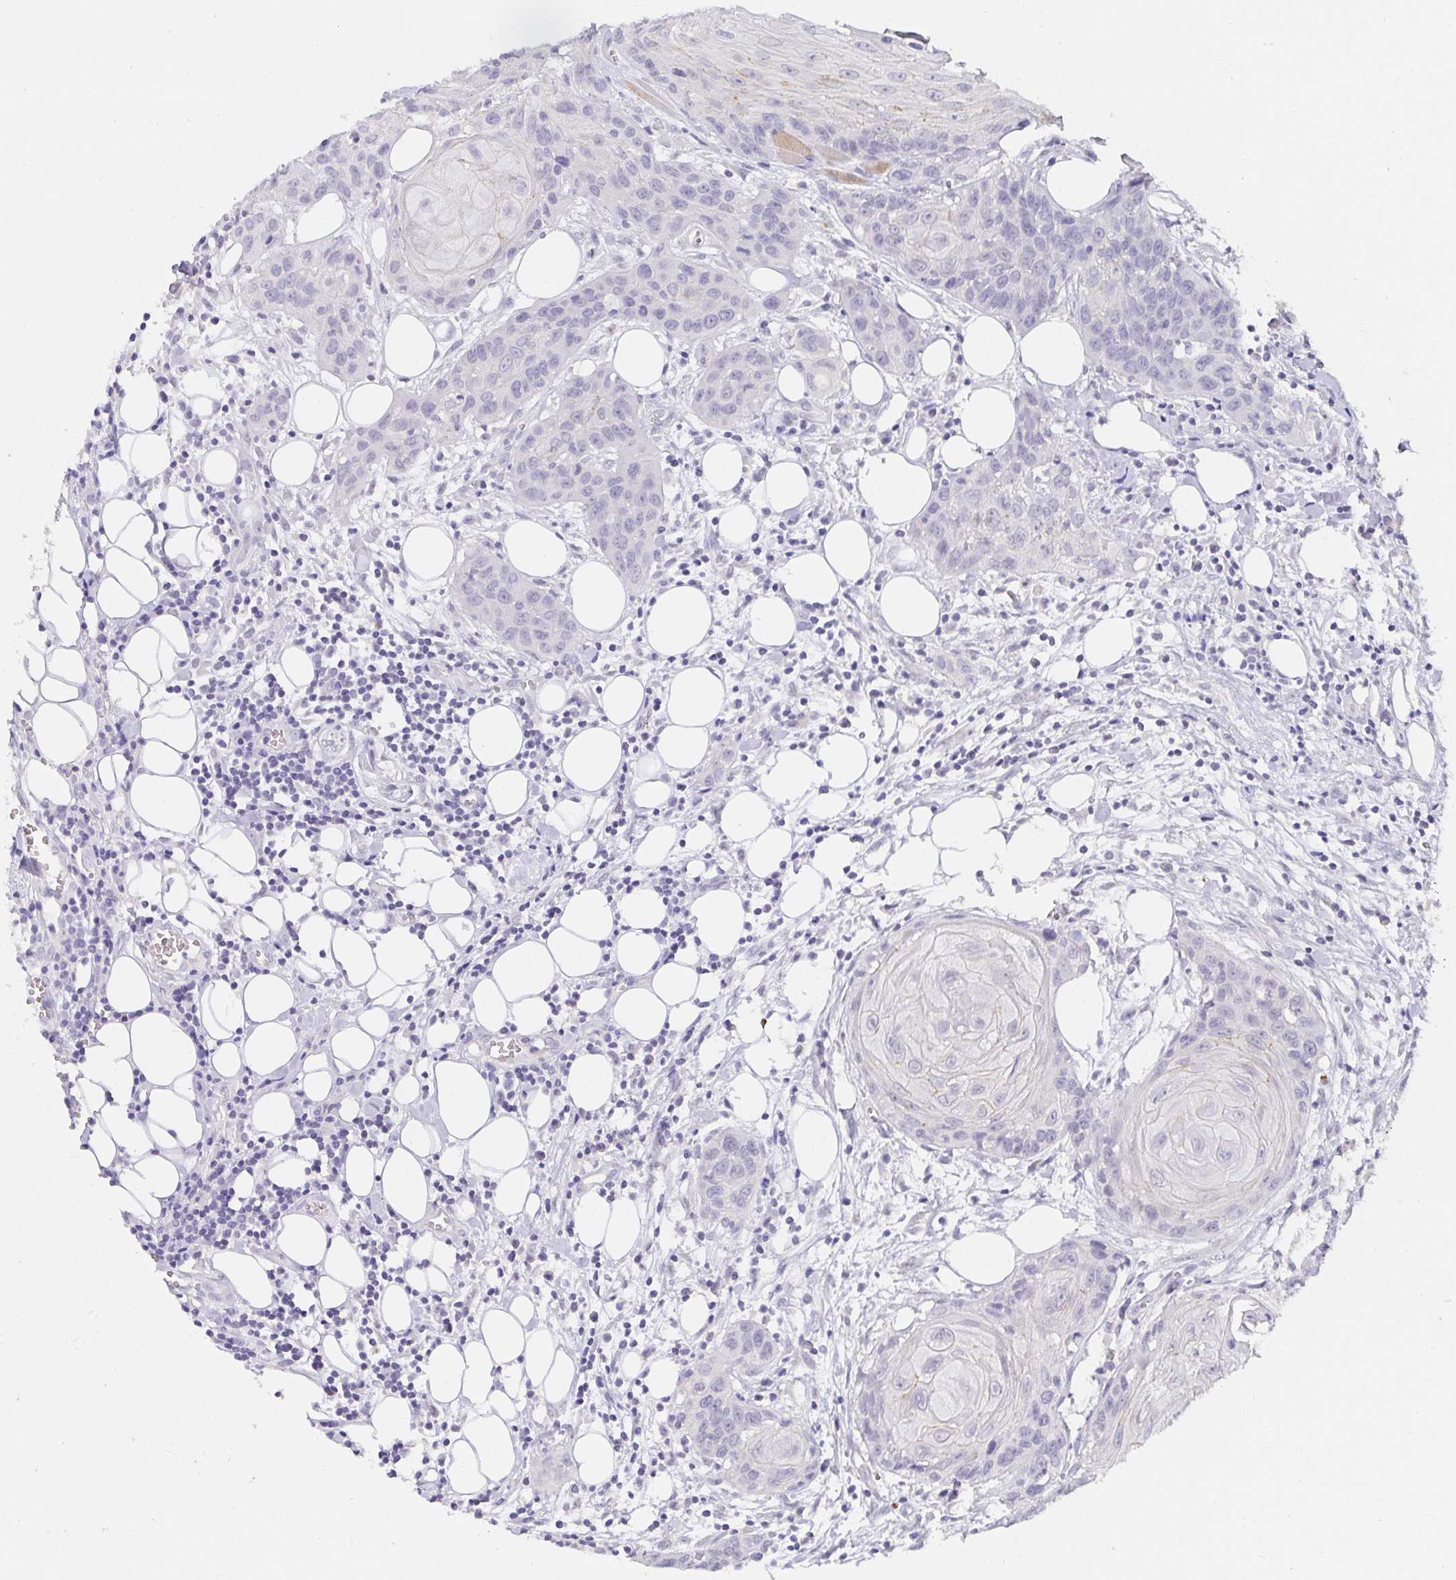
{"staining": {"intensity": "negative", "quantity": "none", "location": "none"}, "tissue": "head and neck cancer", "cell_type": "Tumor cells", "image_type": "cancer", "snomed": [{"axis": "morphology", "description": "Squamous cell carcinoma, NOS"}, {"axis": "topography", "description": "Oral tissue"}, {"axis": "topography", "description": "Head-Neck"}], "caption": "The histopathology image displays no staining of tumor cells in head and neck cancer. The staining is performed using DAB brown chromogen with nuclei counter-stained in using hematoxylin.", "gene": "PDX1", "patient": {"sex": "male", "age": 58}}